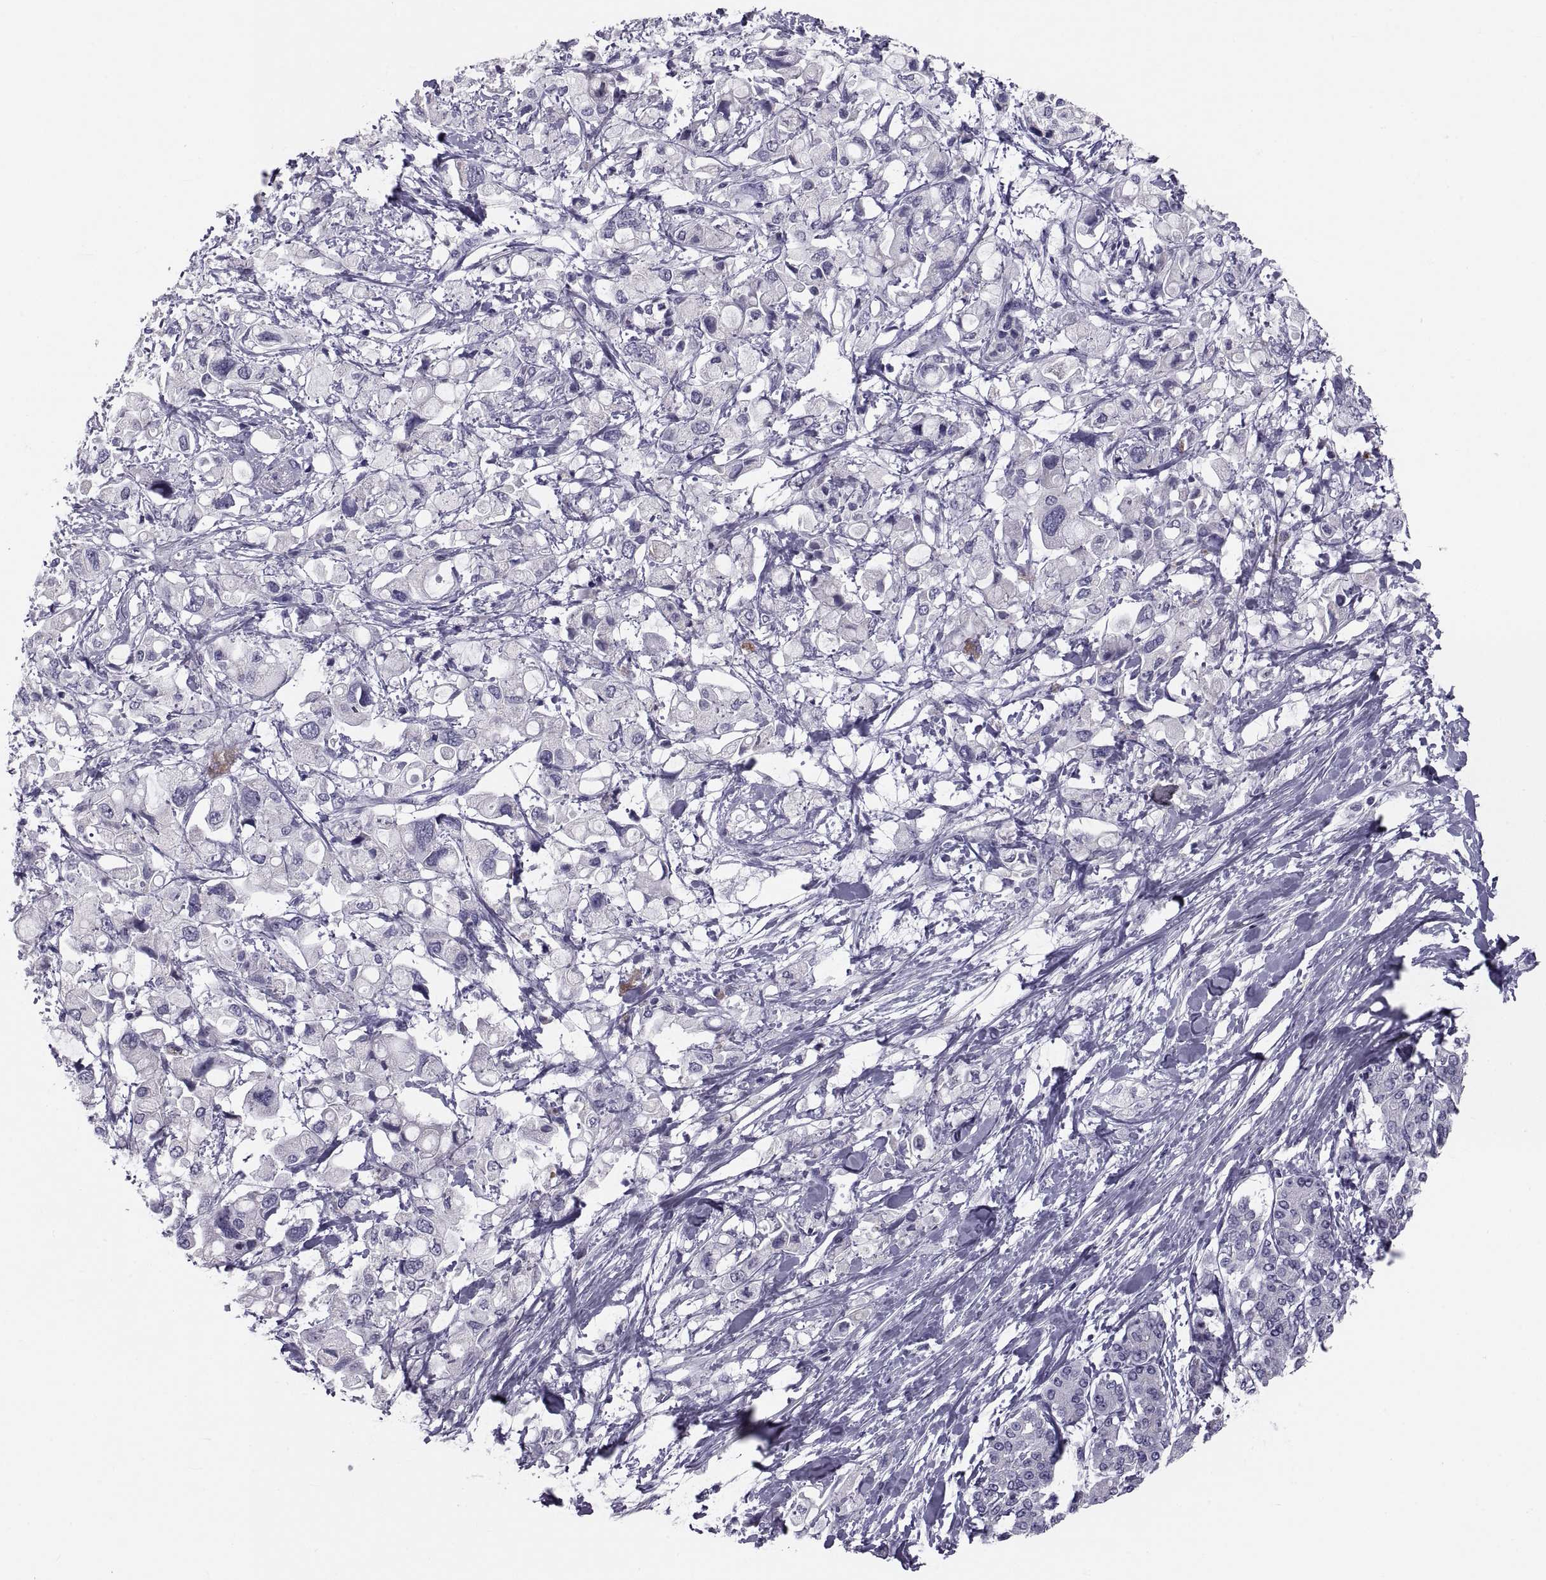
{"staining": {"intensity": "negative", "quantity": "none", "location": "none"}, "tissue": "pancreatic cancer", "cell_type": "Tumor cells", "image_type": "cancer", "snomed": [{"axis": "morphology", "description": "Adenocarcinoma, NOS"}, {"axis": "topography", "description": "Pancreas"}], "caption": "Pancreatic cancer was stained to show a protein in brown. There is no significant positivity in tumor cells.", "gene": "PDZRN4", "patient": {"sex": "female", "age": 56}}